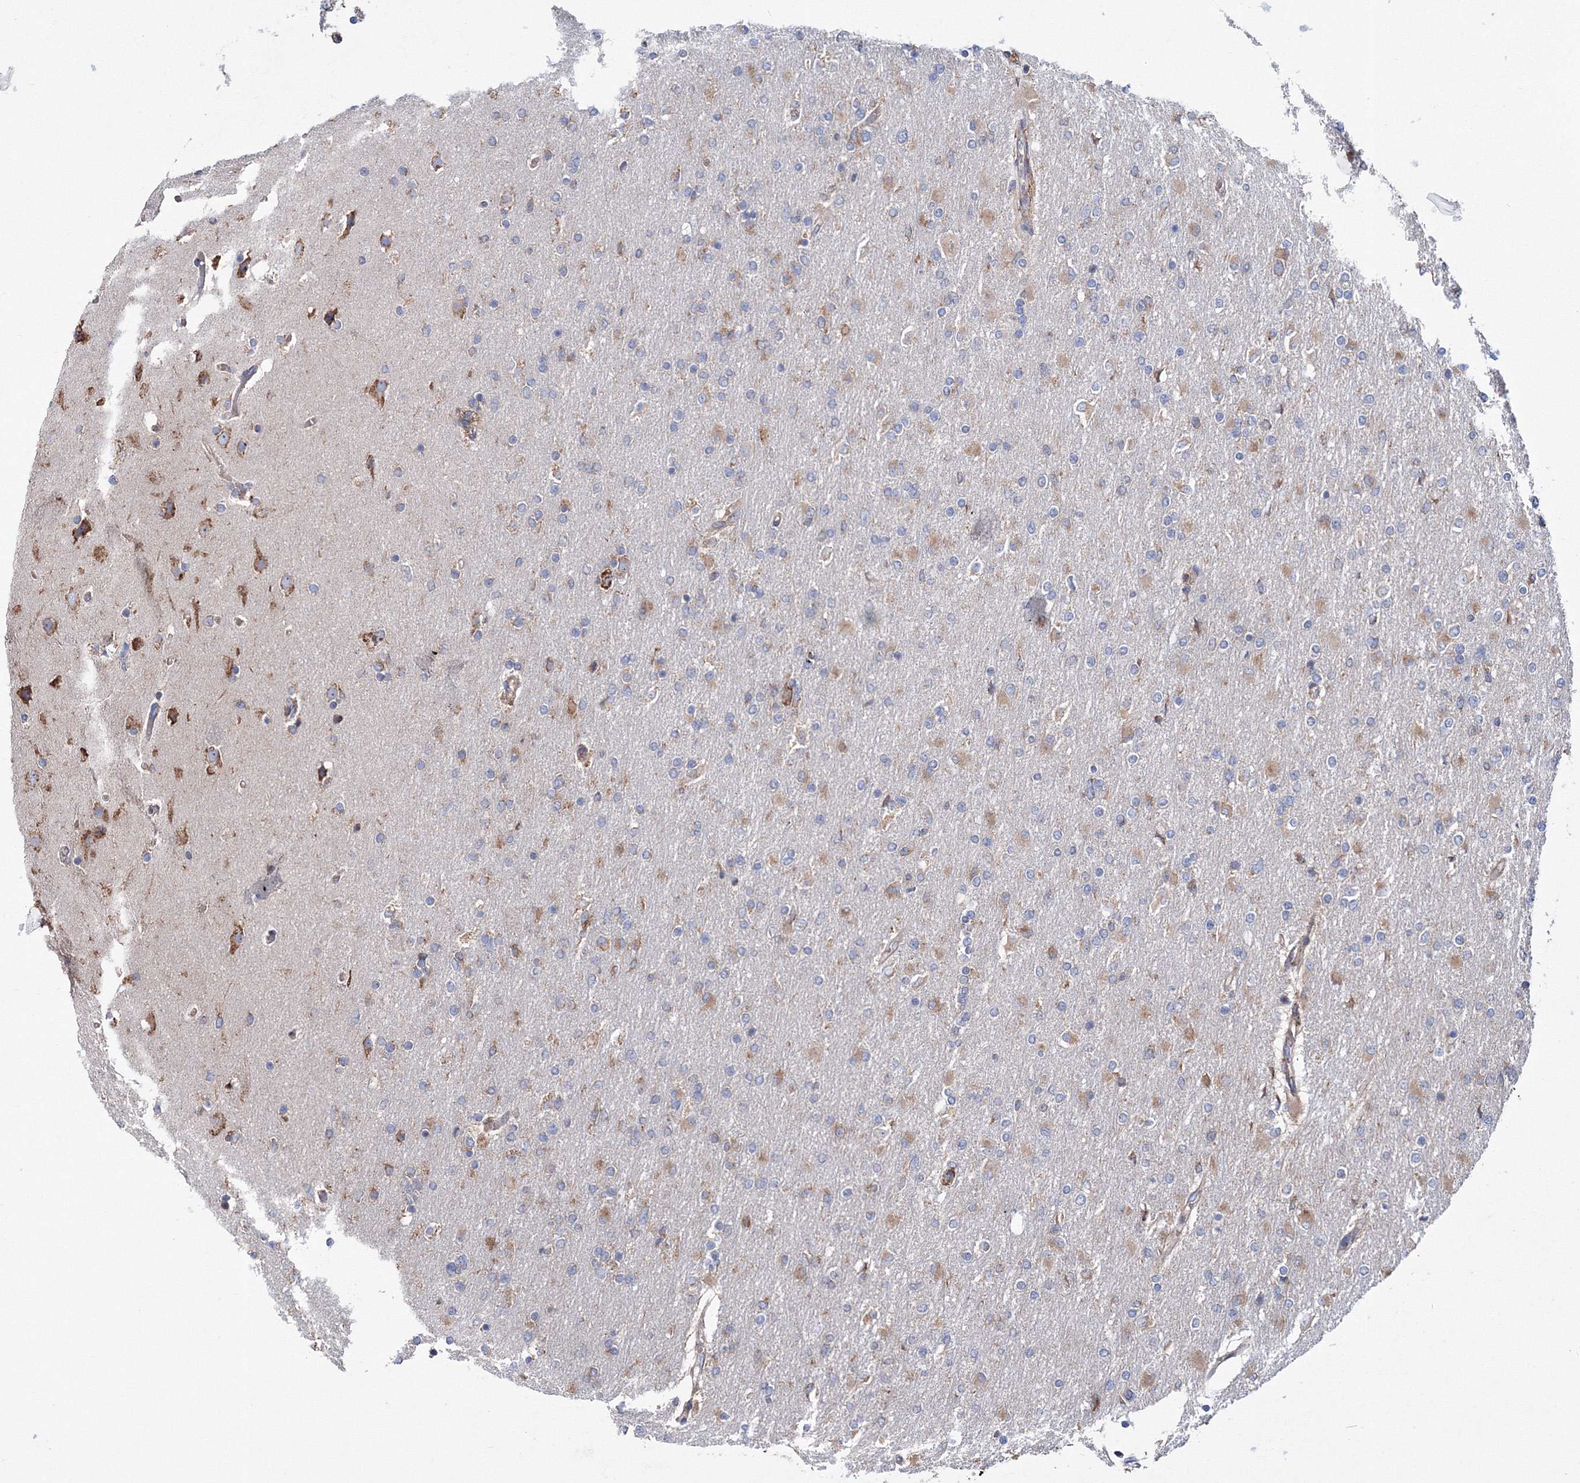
{"staining": {"intensity": "weak", "quantity": "<25%", "location": "cytoplasmic/membranous"}, "tissue": "glioma", "cell_type": "Tumor cells", "image_type": "cancer", "snomed": [{"axis": "morphology", "description": "Glioma, malignant, High grade"}, {"axis": "topography", "description": "Cerebral cortex"}], "caption": "DAB (3,3'-diaminobenzidine) immunohistochemical staining of human glioma reveals no significant staining in tumor cells.", "gene": "VPS8", "patient": {"sex": "female", "age": 36}}